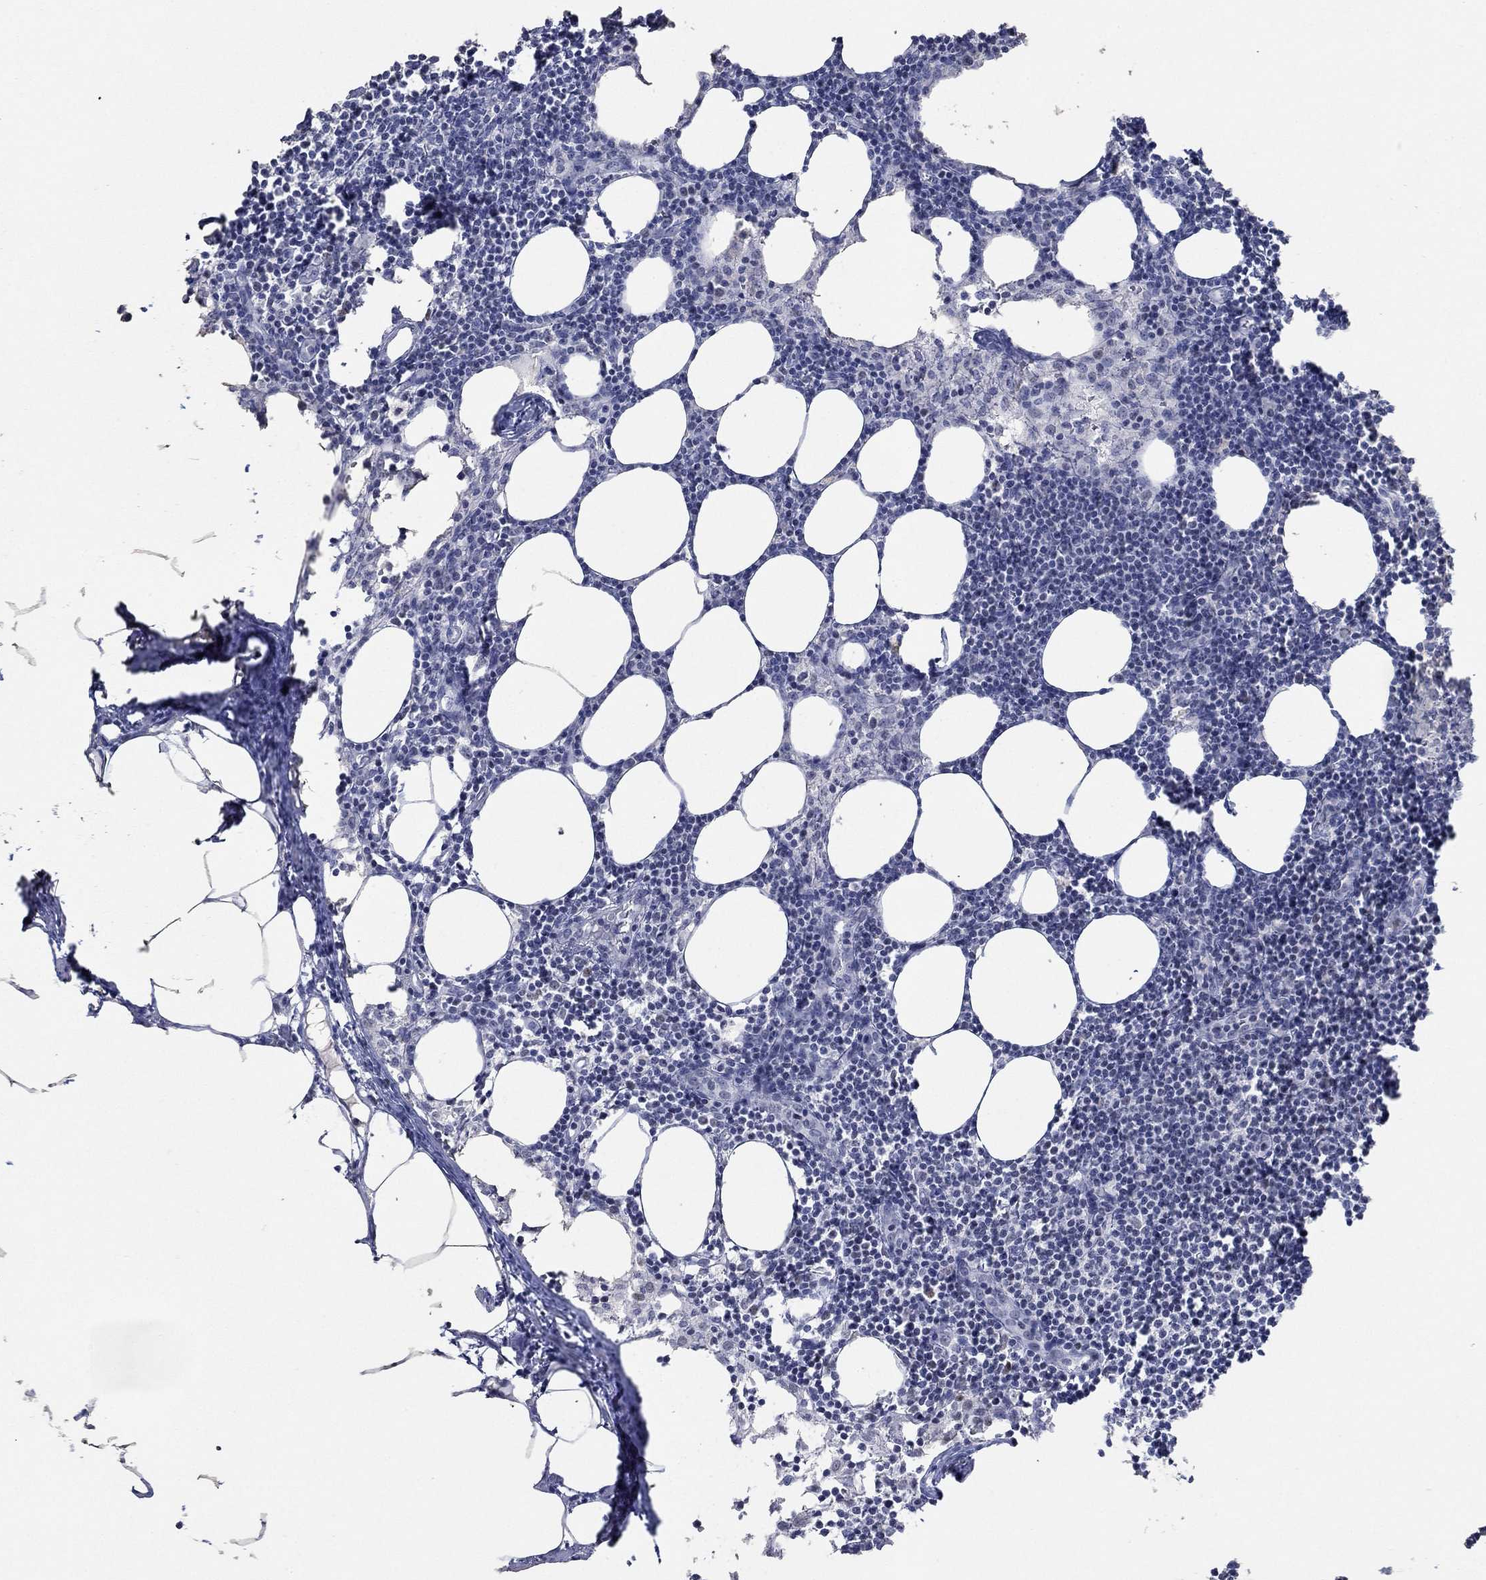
{"staining": {"intensity": "moderate", "quantity": "<25%", "location": "nuclear"}, "tissue": "lymph node", "cell_type": "Germinal center cells", "image_type": "normal", "snomed": [{"axis": "morphology", "description": "Normal tissue, NOS"}, {"axis": "topography", "description": "Lymph node"}], "caption": "About <25% of germinal center cells in unremarkable human lymph node demonstrate moderate nuclear protein positivity as visualized by brown immunohistochemical staining.", "gene": "PPP1R17", "patient": {"sex": "female", "age": 52}}